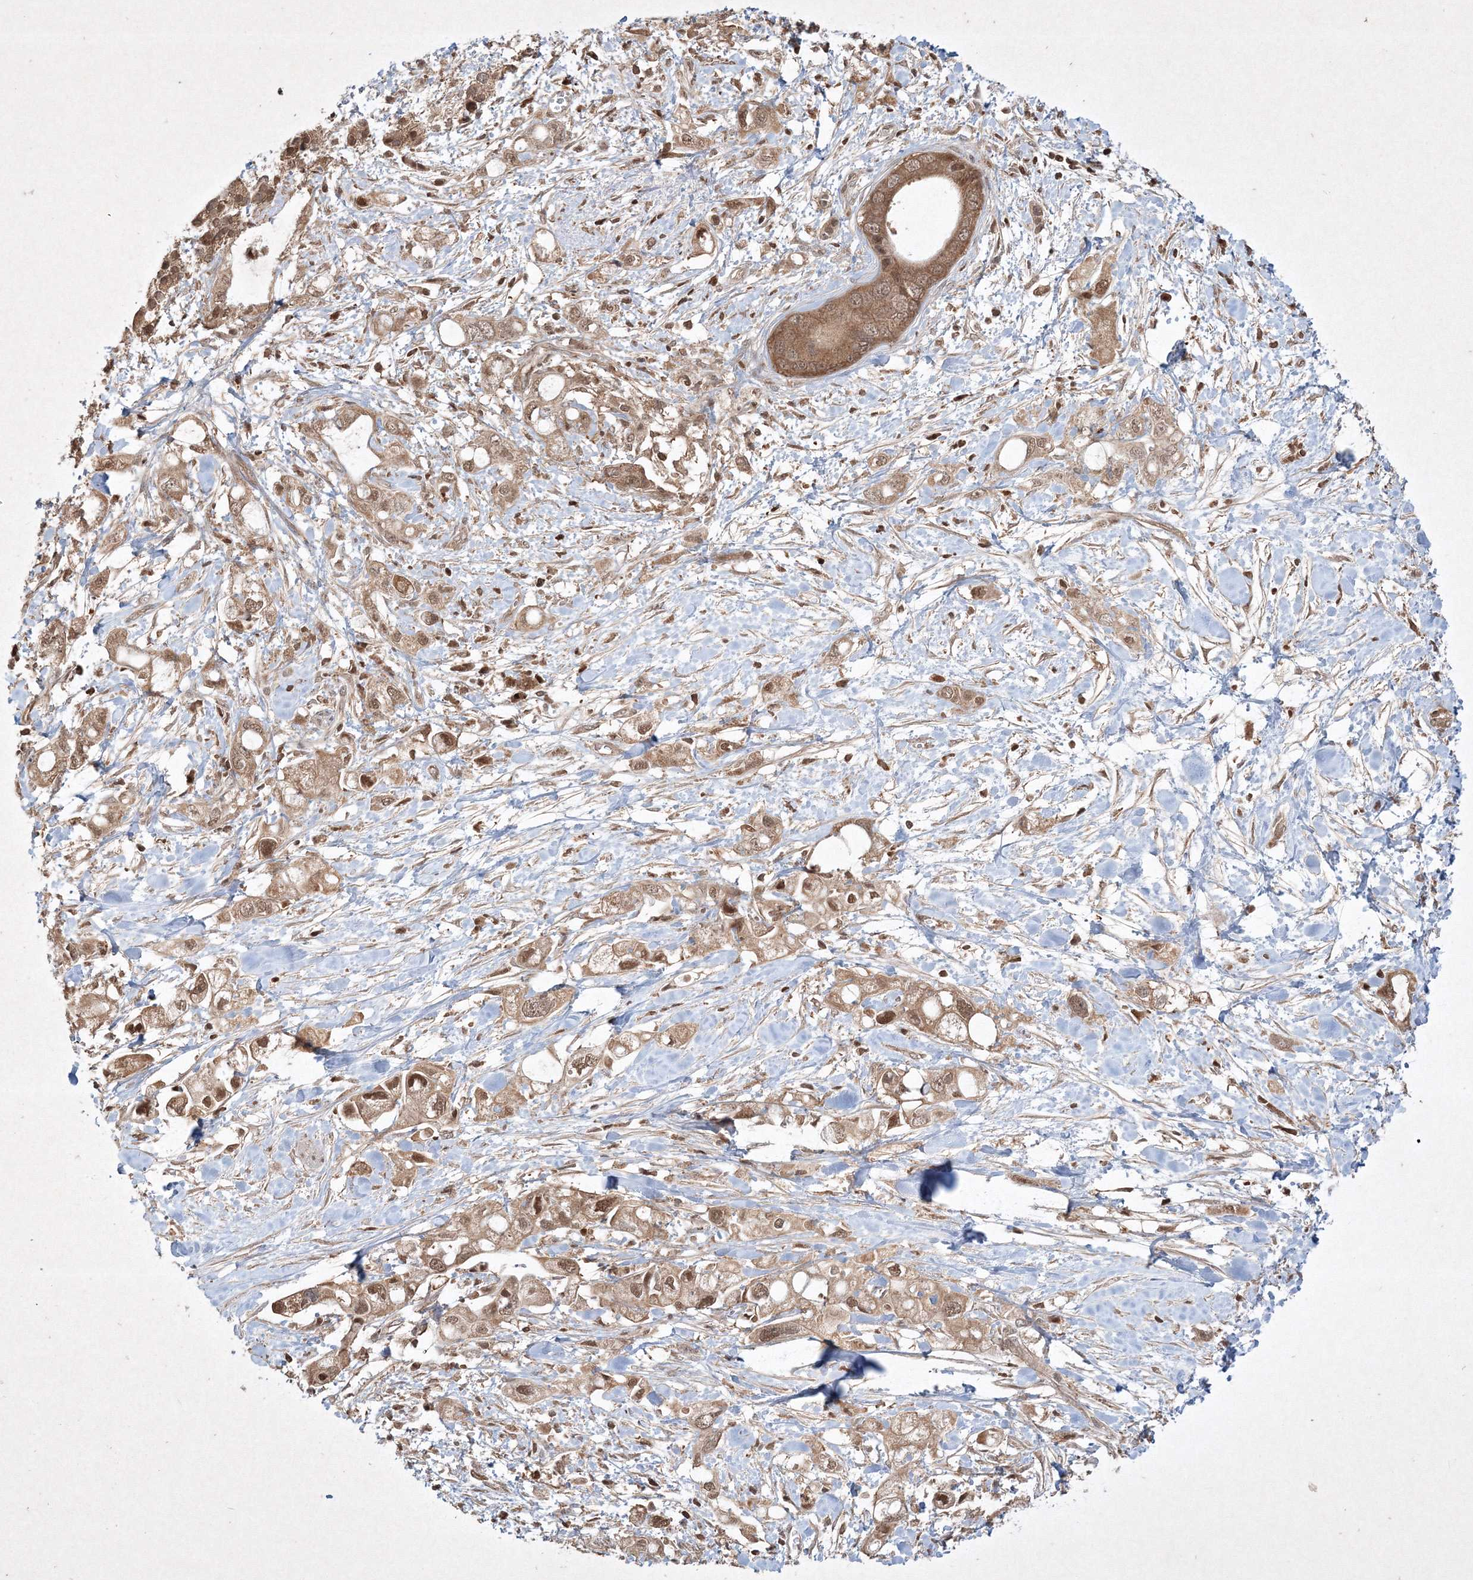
{"staining": {"intensity": "moderate", "quantity": ">75%", "location": "cytoplasmic/membranous,nuclear"}, "tissue": "pancreatic cancer", "cell_type": "Tumor cells", "image_type": "cancer", "snomed": [{"axis": "morphology", "description": "Adenocarcinoma, NOS"}, {"axis": "topography", "description": "Pancreas"}], "caption": "A brown stain shows moderate cytoplasmic/membranous and nuclear positivity of a protein in human pancreatic adenocarcinoma tumor cells.", "gene": "PLTP", "patient": {"sex": "female", "age": 56}}